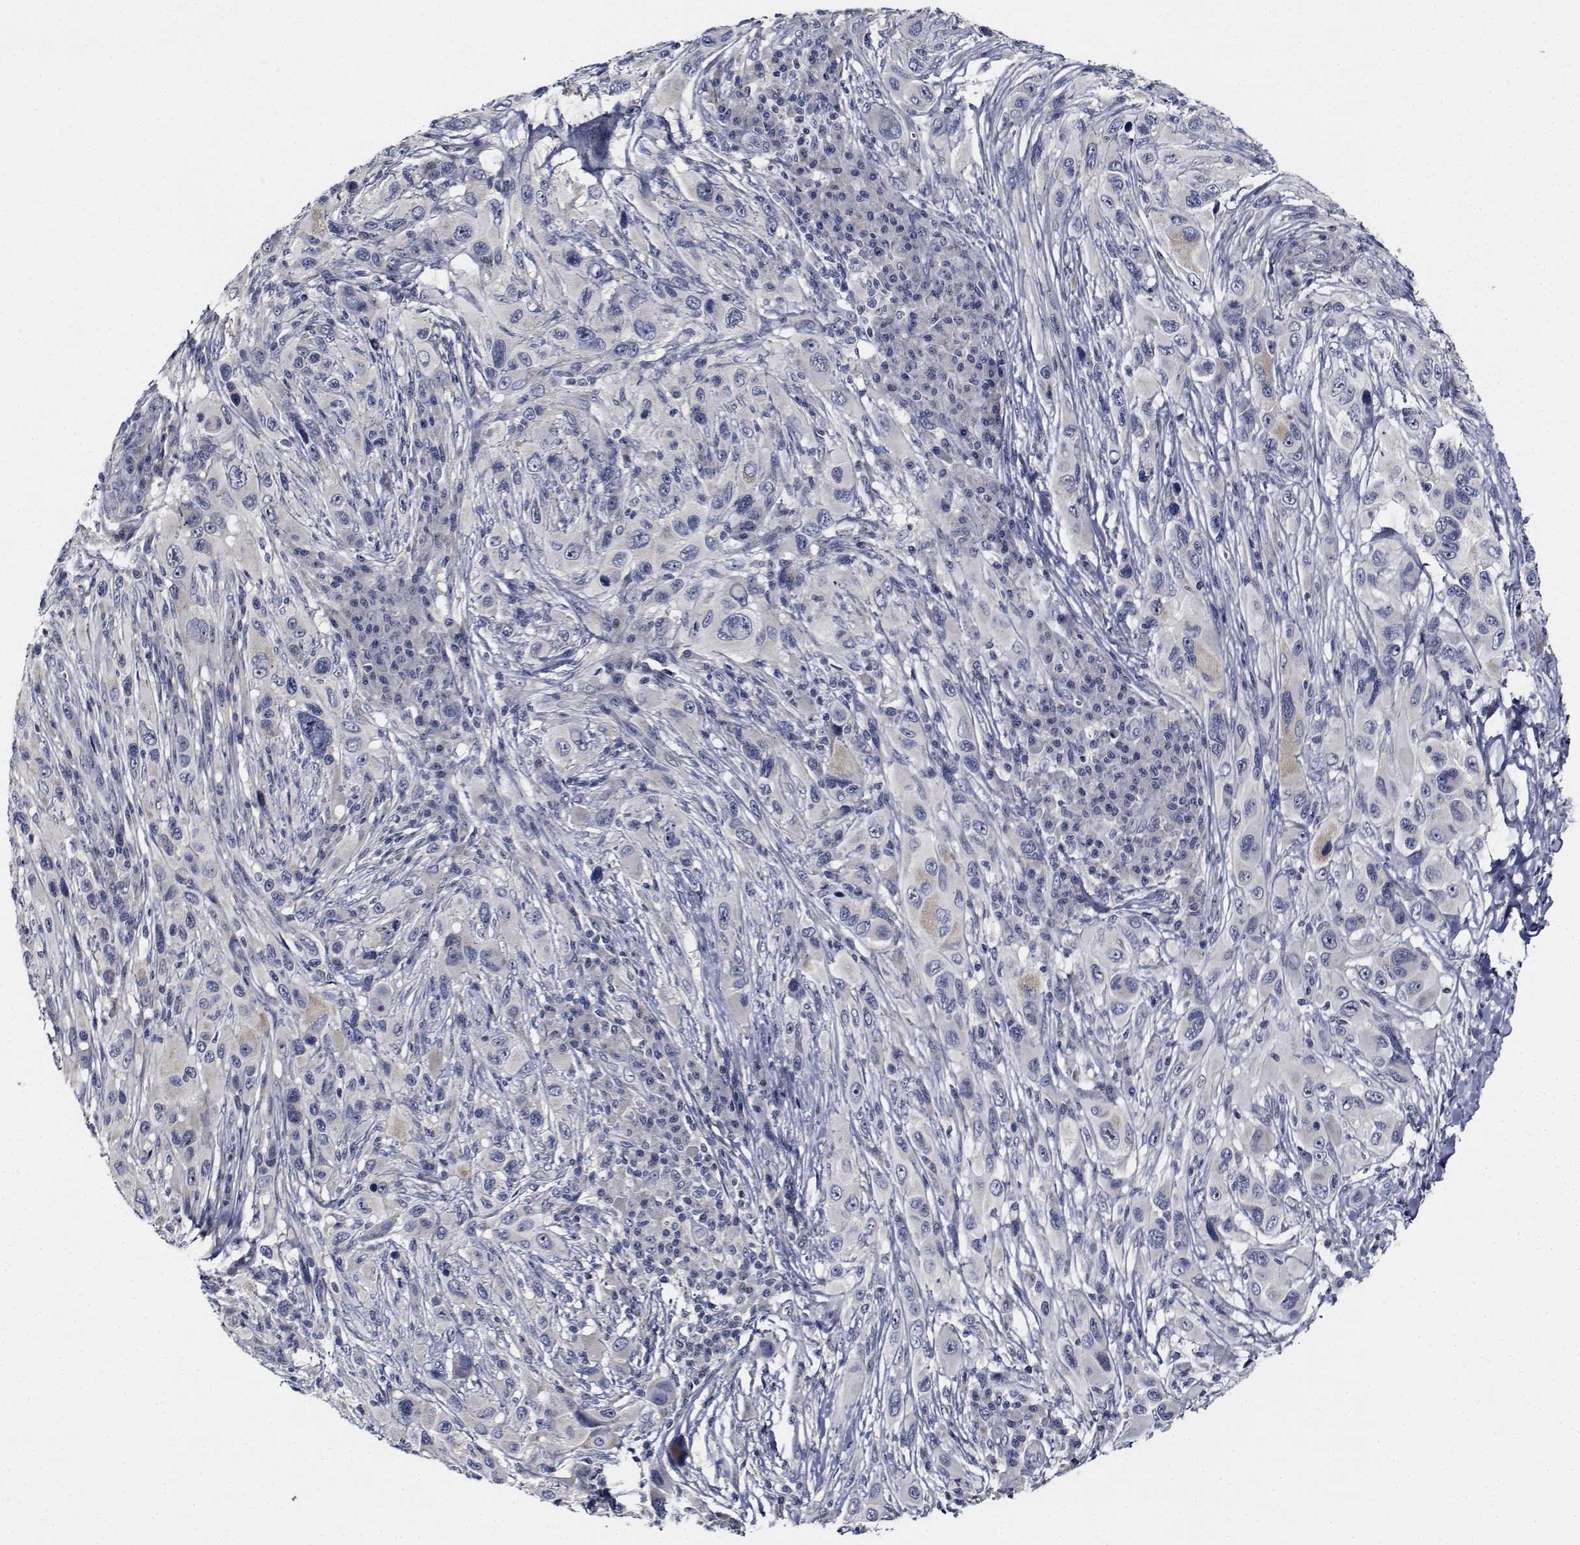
{"staining": {"intensity": "negative", "quantity": "none", "location": "none"}, "tissue": "melanoma", "cell_type": "Tumor cells", "image_type": "cancer", "snomed": [{"axis": "morphology", "description": "Malignant melanoma, NOS"}, {"axis": "topography", "description": "Skin"}], "caption": "Tumor cells show no significant protein positivity in melanoma. Nuclei are stained in blue.", "gene": "NVL", "patient": {"sex": "male", "age": 53}}